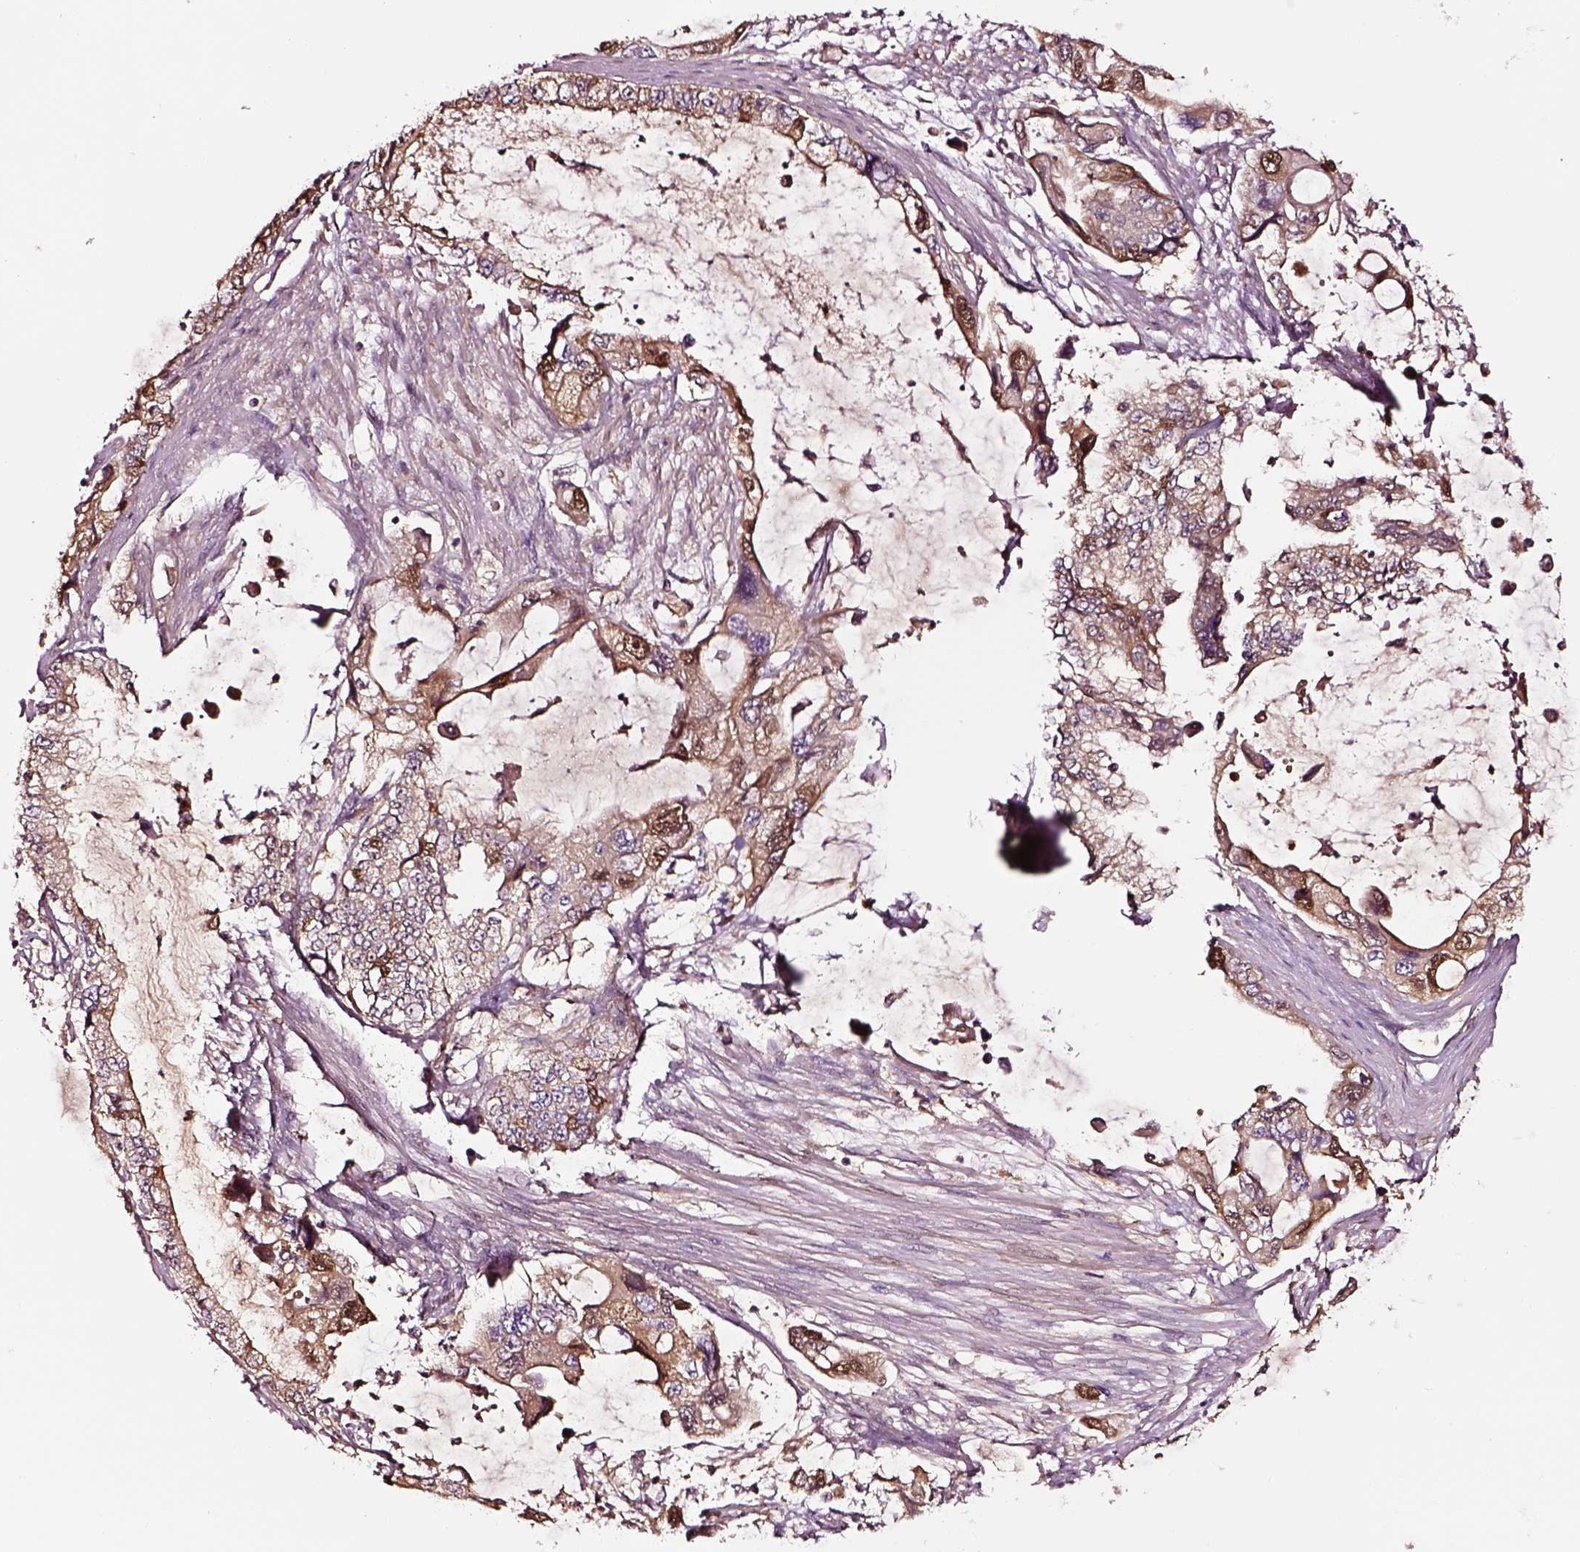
{"staining": {"intensity": "moderate", "quantity": ">75%", "location": "cytoplasmic/membranous"}, "tissue": "stomach cancer", "cell_type": "Tumor cells", "image_type": "cancer", "snomed": [{"axis": "morphology", "description": "Adenocarcinoma, NOS"}, {"axis": "topography", "description": "Pancreas"}, {"axis": "topography", "description": "Stomach, upper"}, {"axis": "topography", "description": "Stomach"}], "caption": "Adenocarcinoma (stomach) stained with IHC shows moderate cytoplasmic/membranous positivity in about >75% of tumor cells. (IHC, brightfield microscopy, high magnification).", "gene": "TF", "patient": {"sex": "male", "age": 77}}